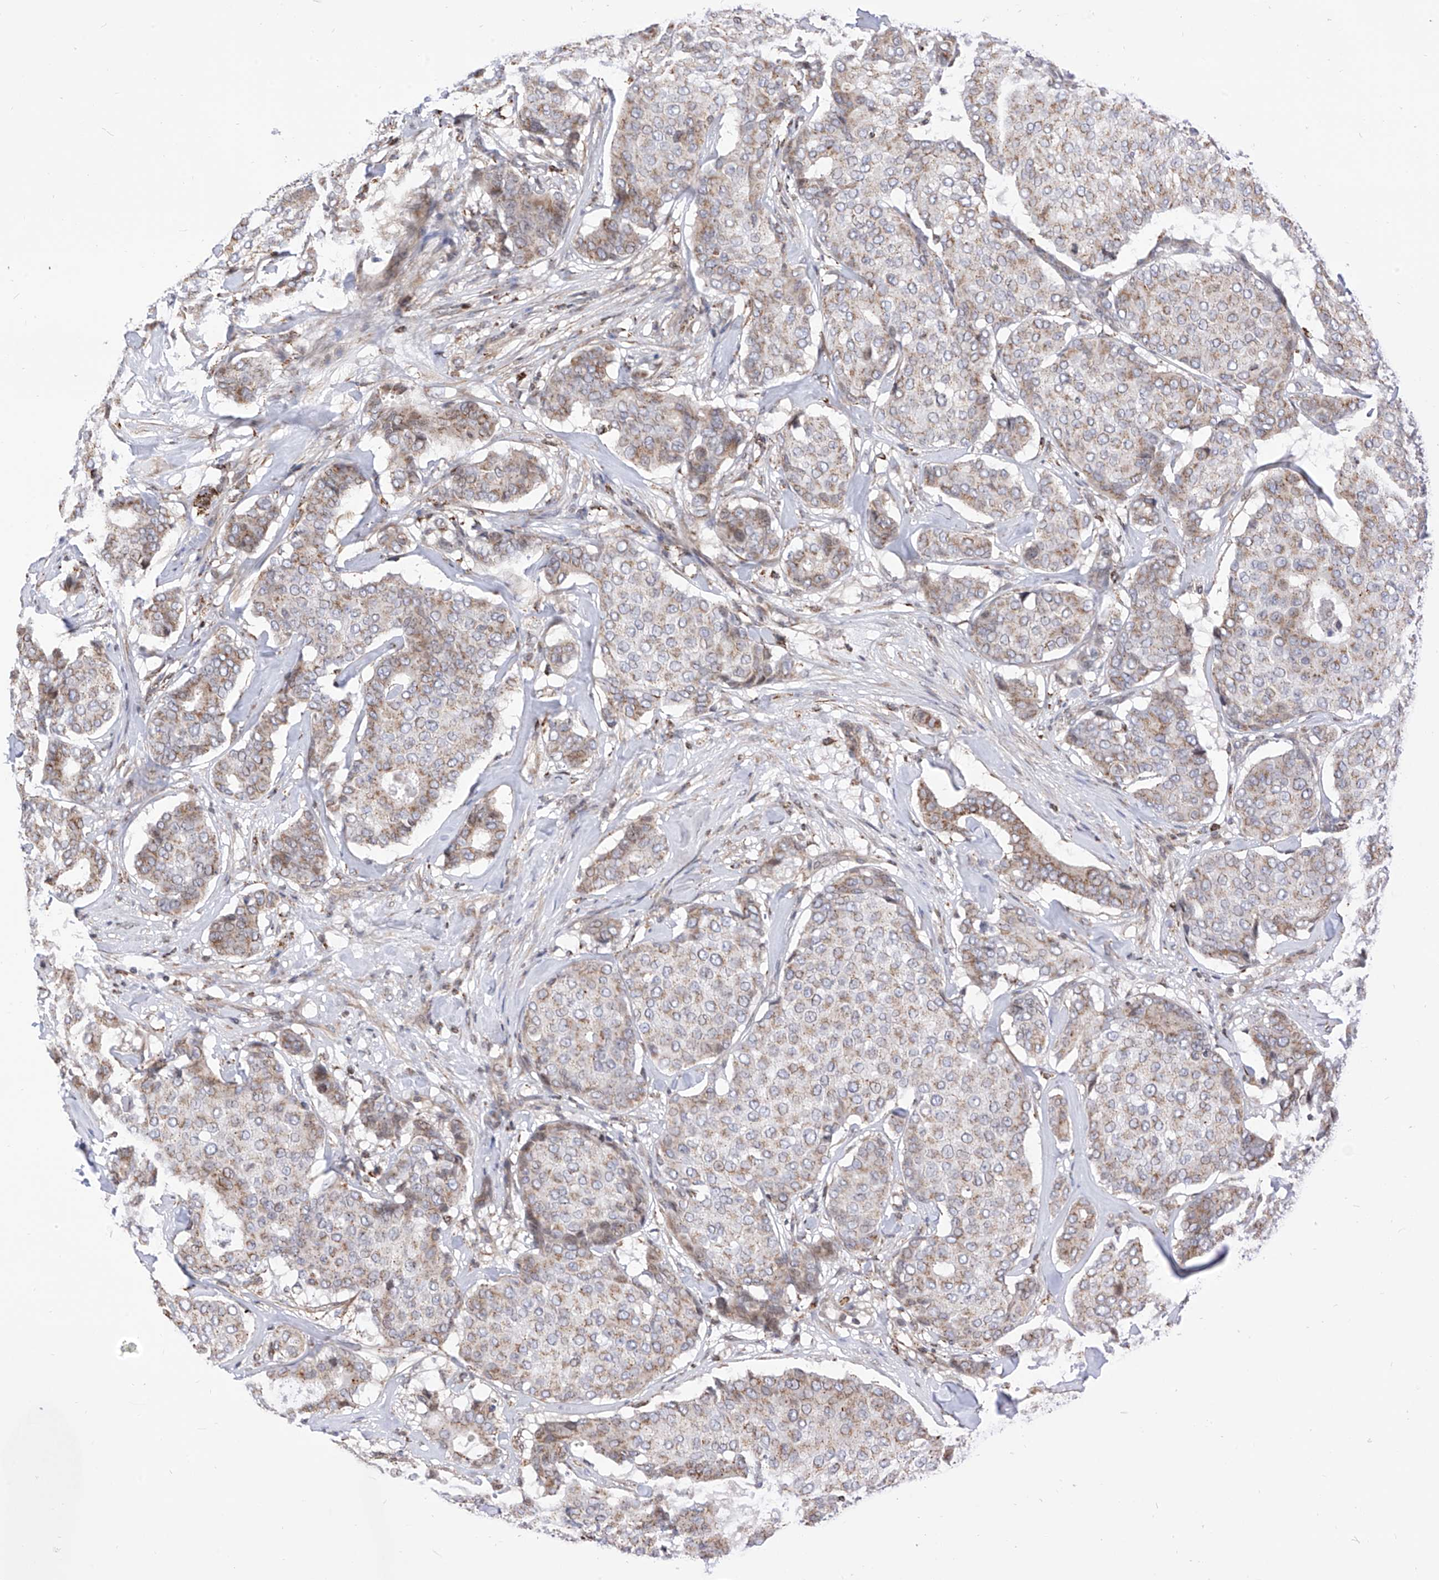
{"staining": {"intensity": "moderate", "quantity": ">75%", "location": "cytoplasmic/membranous"}, "tissue": "breast cancer", "cell_type": "Tumor cells", "image_type": "cancer", "snomed": [{"axis": "morphology", "description": "Duct carcinoma"}, {"axis": "topography", "description": "Breast"}], "caption": "Brown immunohistochemical staining in human breast invasive ductal carcinoma reveals moderate cytoplasmic/membranous expression in about >75% of tumor cells. The protein is shown in brown color, while the nuclei are stained blue.", "gene": "TTLL8", "patient": {"sex": "female", "age": 75}}